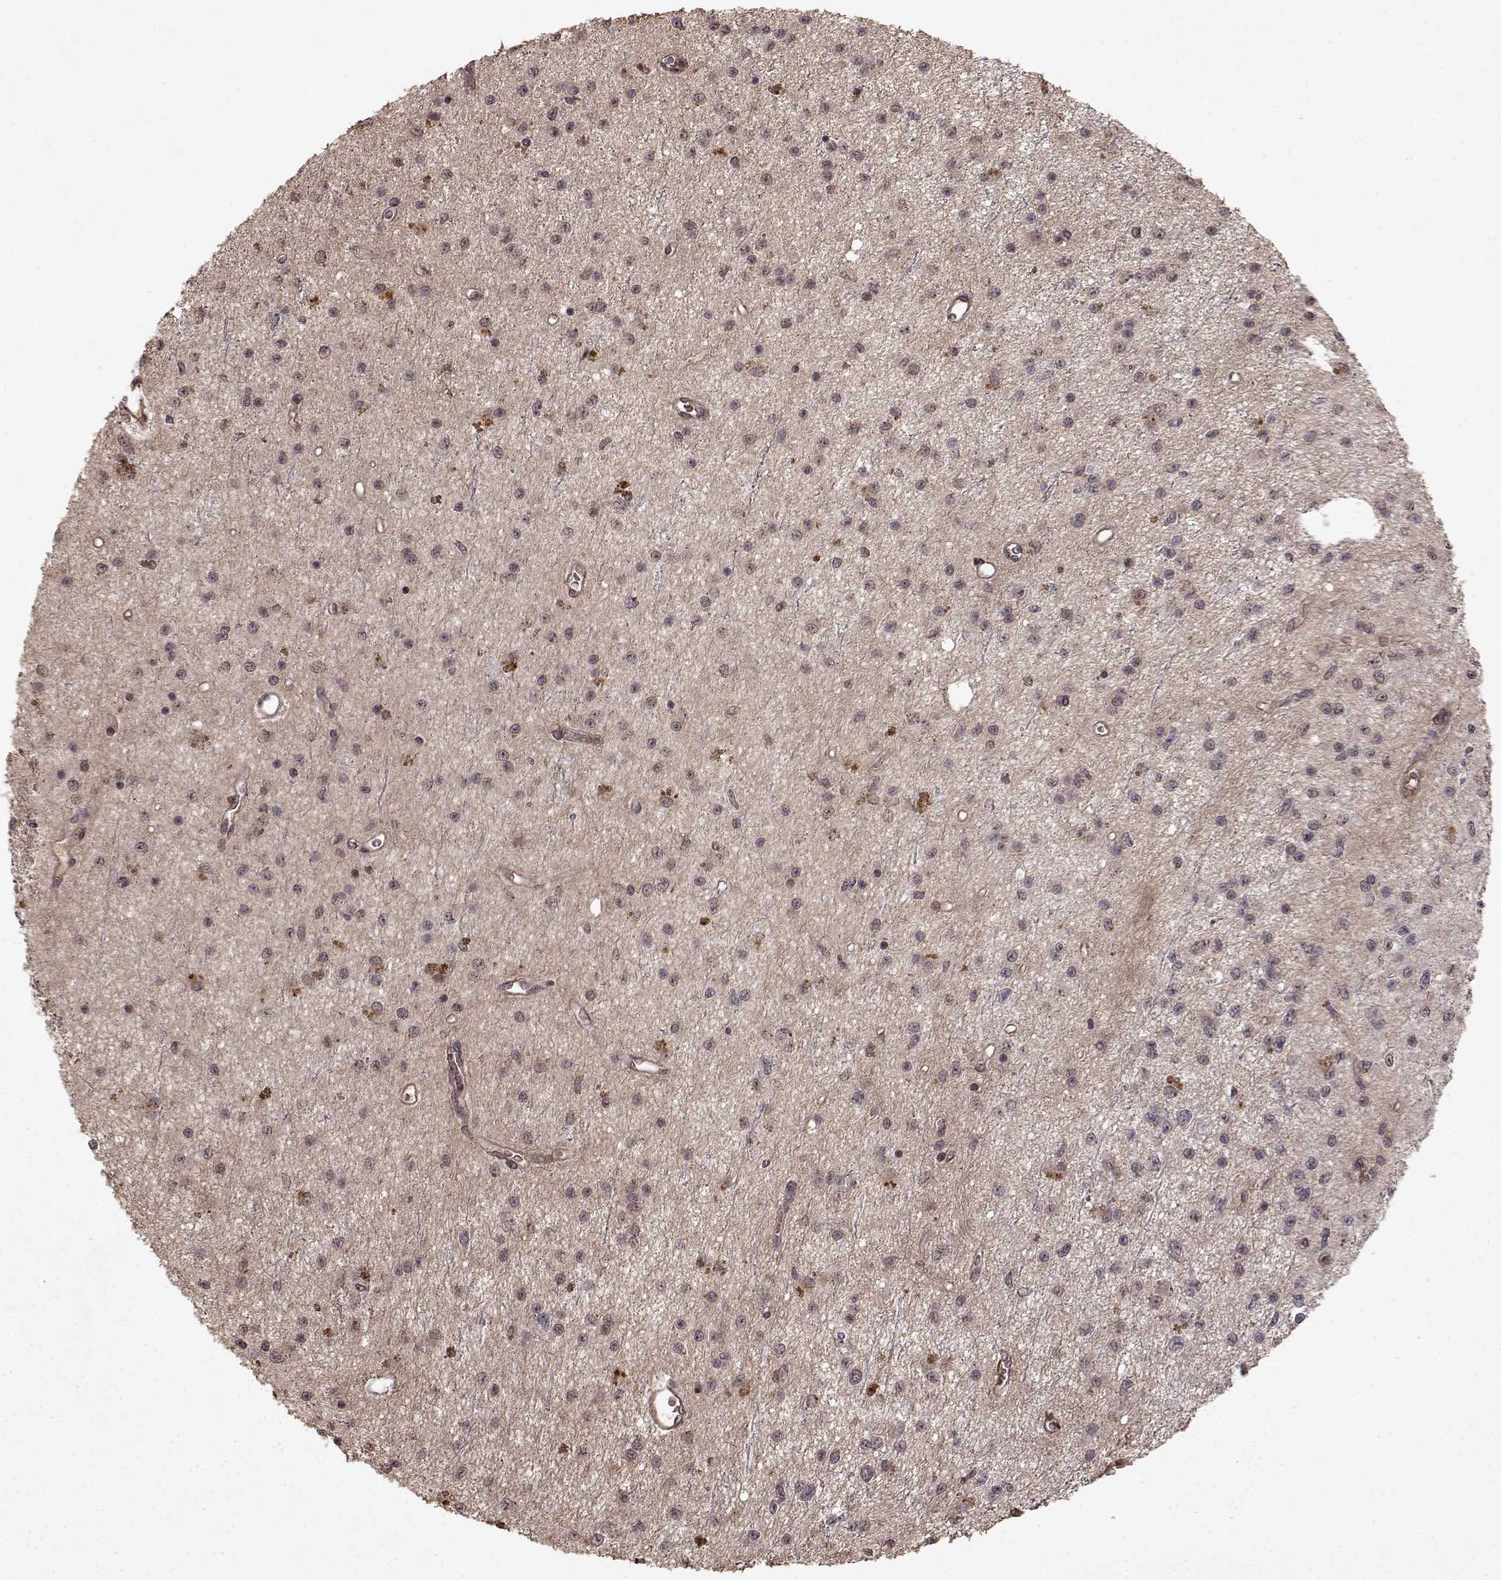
{"staining": {"intensity": "negative", "quantity": "none", "location": "none"}, "tissue": "glioma", "cell_type": "Tumor cells", "image_type": "cancer", "snomed": [{"axis": "morphology", "description": "Glioma, malignant, Low grade"}, {"axis": "topography", "description": "Brain"}], "caption": "This is an immunohistochemistry photomicrograph of malignant glioma (low-grade). There is no expression in tumor cells.", "gene": "FSTL1", "patient": {"sex": "female", "age": 45}}